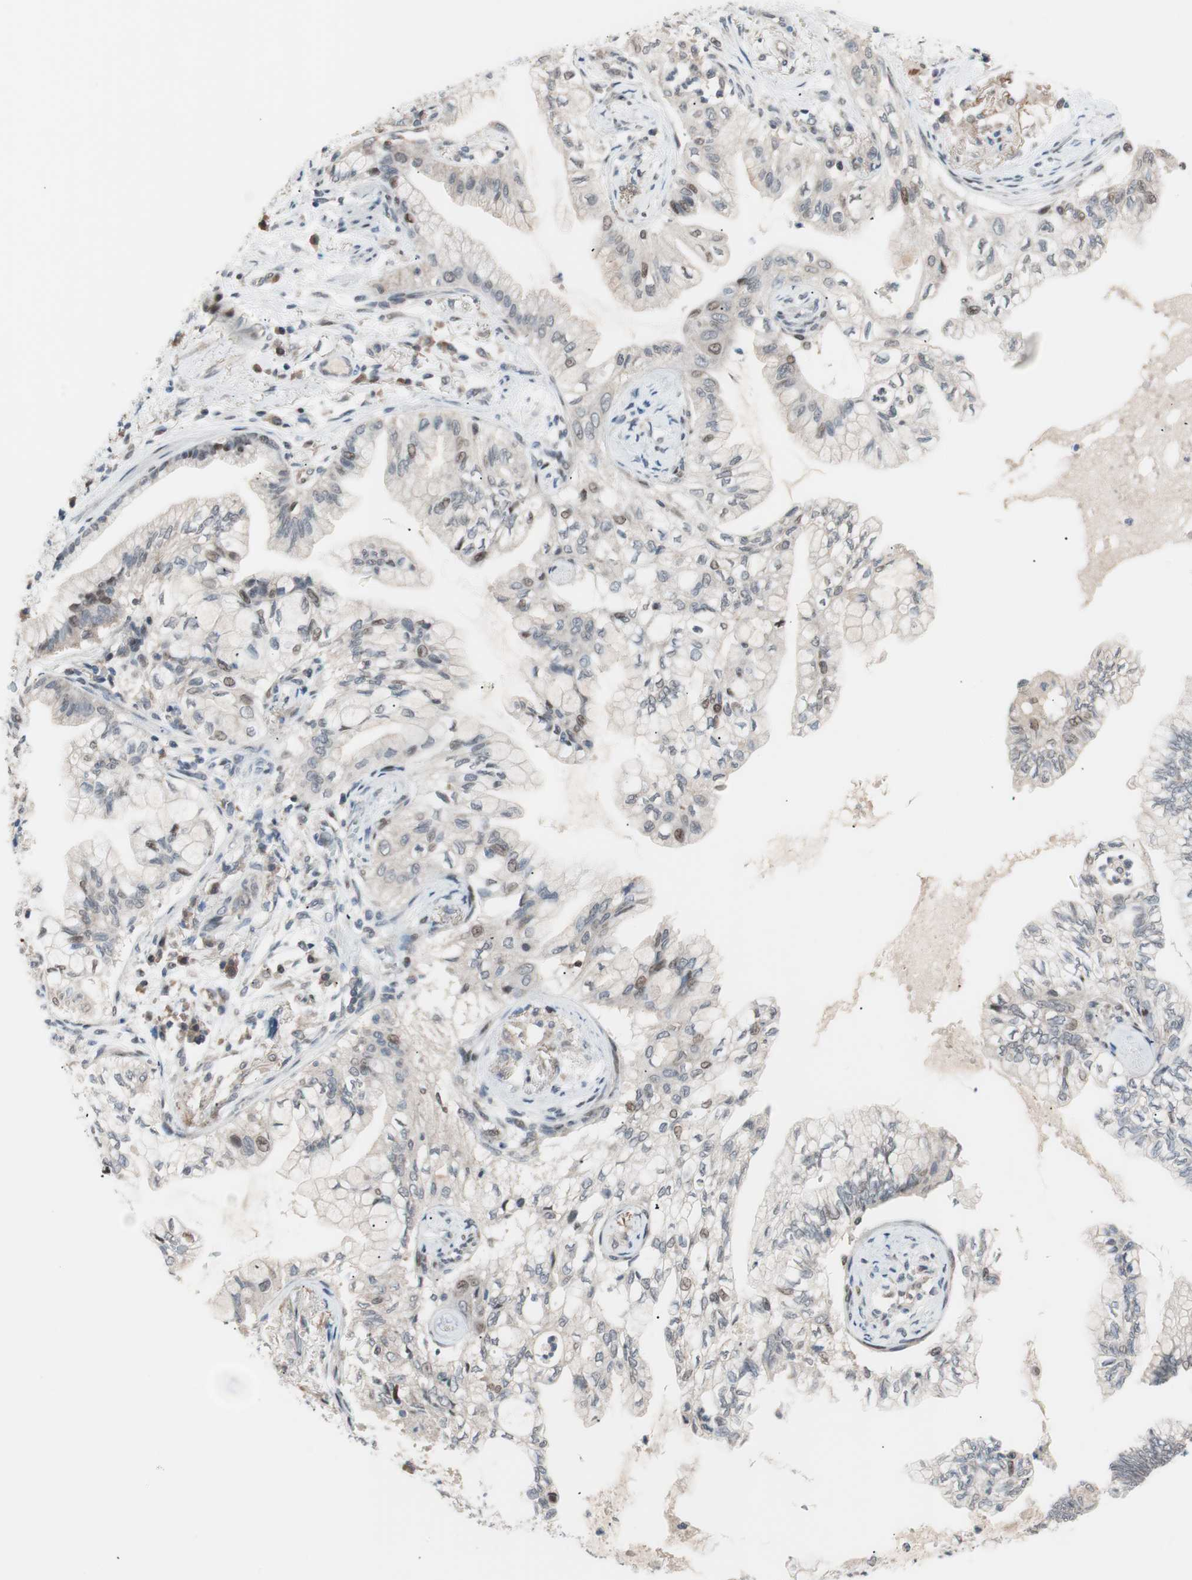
{"staining": {"intensity": "weak", "quantity": "<25%", "location": "nuclear"}, "tissue": "lung cancer", "cell_type": "Tumor cells", "image_type": "cancer", "snomed": [{"axis": "morphology", "description": "Adenocarcinoma, NOS"}, {"axis": "topography", "description": "Lung"}], "caption": "The IHC micrograph has no significant expression in tumor cells of lung adenocarcinoma tissue.", "gene": "POLH", "patient": {"sex": "female", "age": 70}}